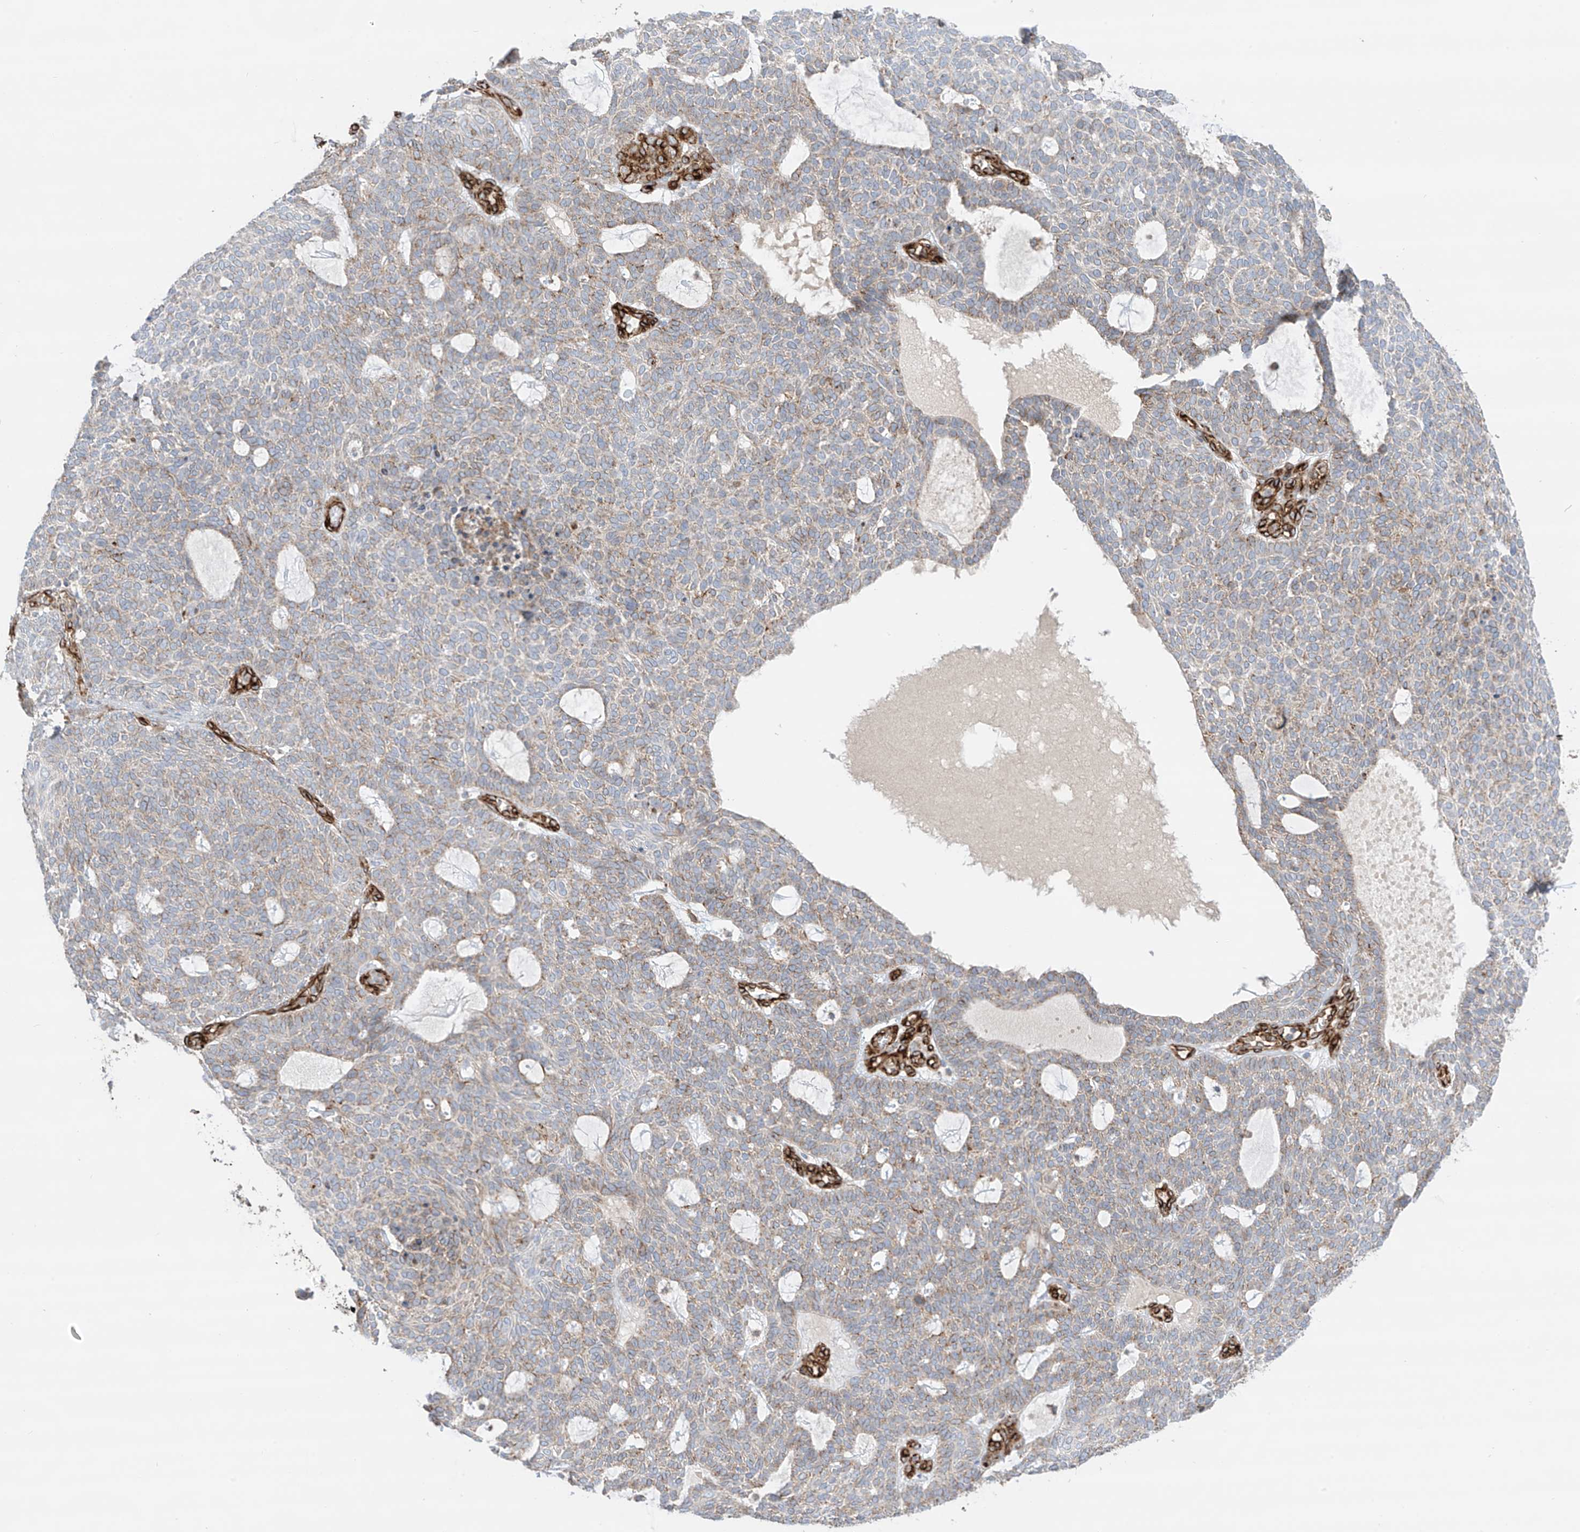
{"staining": {"intensity": "weak", "quantity": ">75%", "location": "cytoplasmic/membranous"}, "tissue": "skin cancer", "cell_type": "Tumor cells", "image_type": "cancer", "snomed": [{"axis": "morphology", "description": "Squamous cell carcinoma, NOS"}, {"axis": "topography", "description": "Skin"}], "caption": "Brown immunohistochemical staining in squamous cell carcinoma (skin) demonstrates weak cytoplasmic/membranous expression in about >75% of tumor cells.", "gene": "ABCB7", "patient": {"sex": "female", "age": 90}}